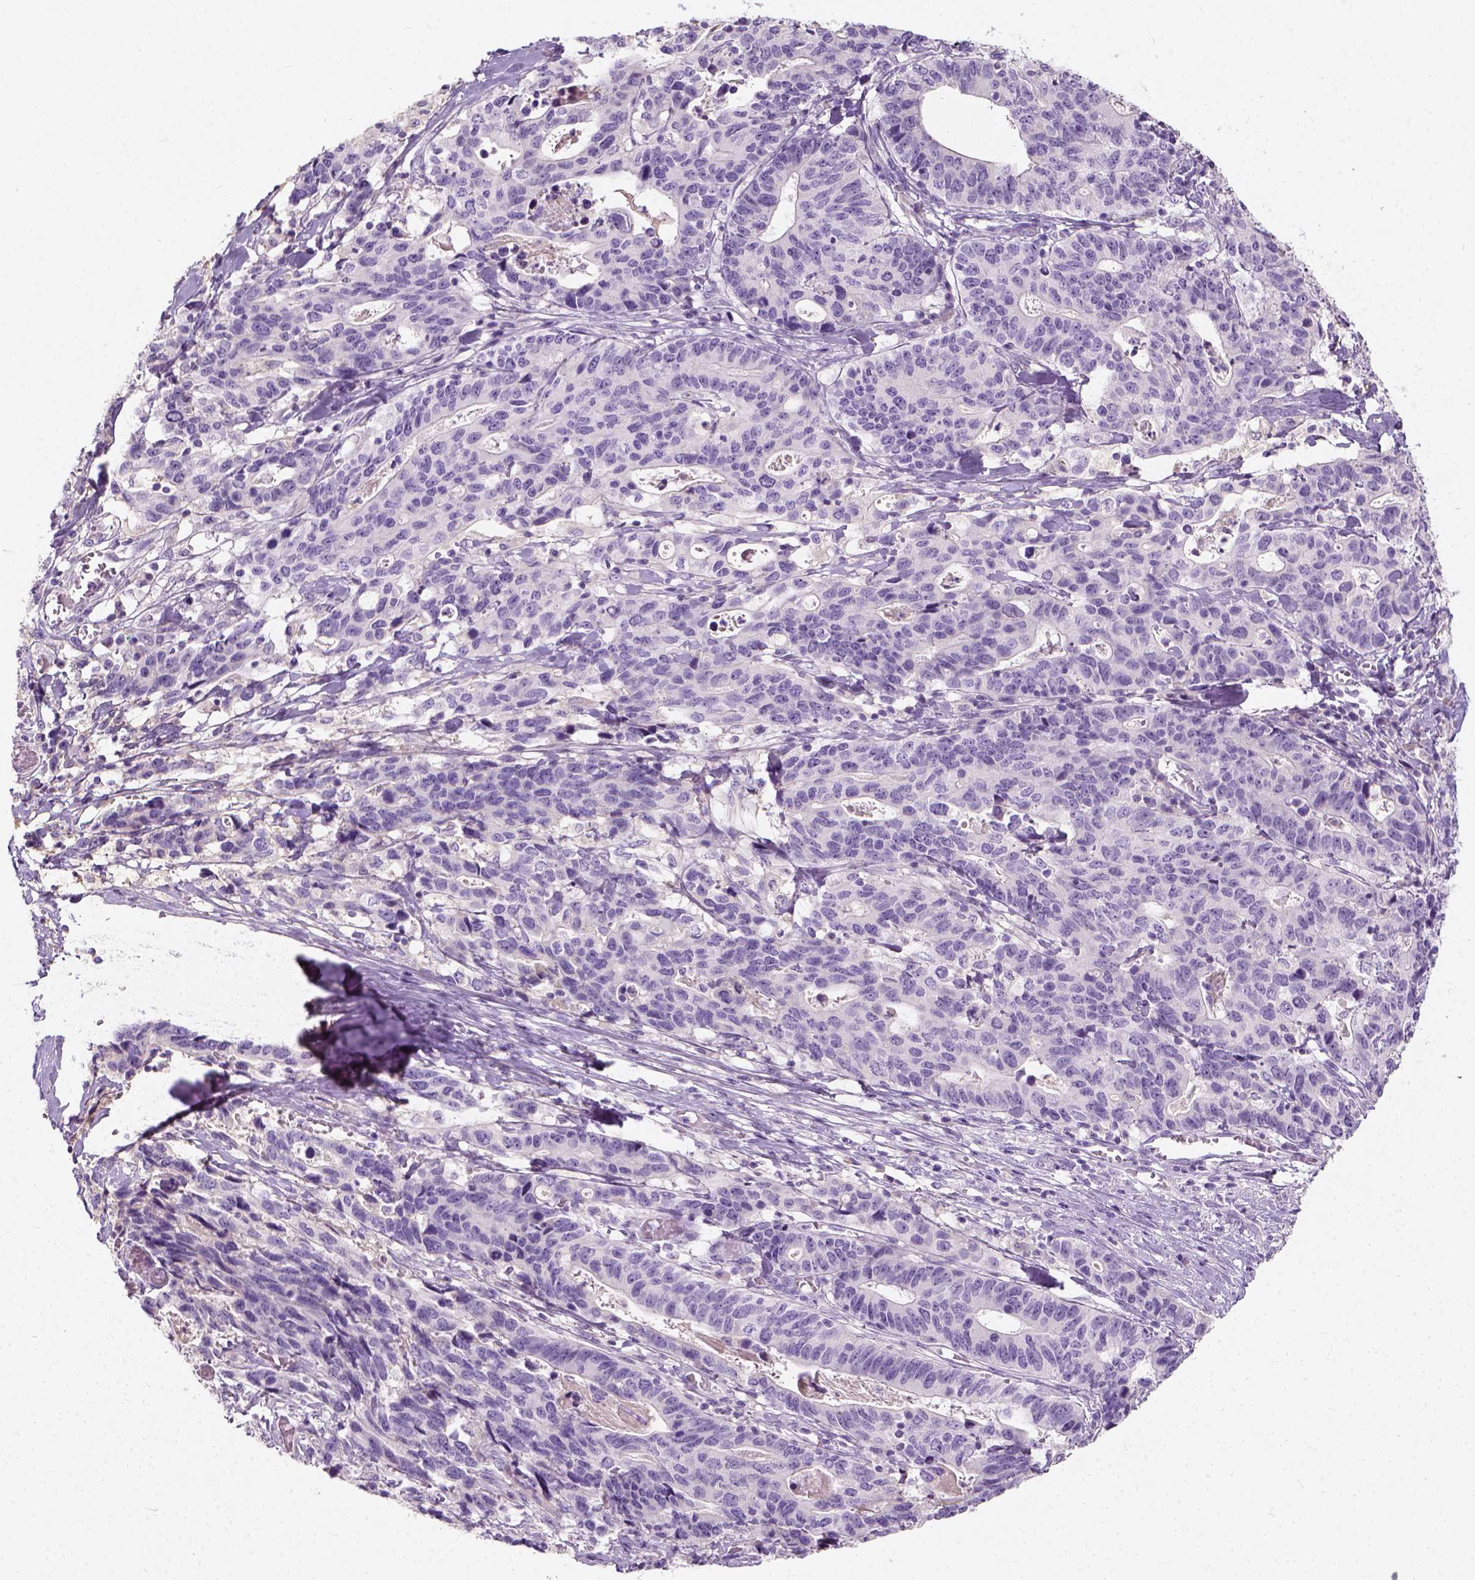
{"staining": {"intensity": "negative", "quantity": "none", "location": "none"}, "tissue": "stomach cancer", "cell_type": "Tumor cells", "image_type": "cancer", "snomed": [{"axis": "morphology", "description": "Adenocarcinoma, NOS"}, {"axis": "topography", "description": "Stomach, upper"}], "caption": "A histopathology image of adenocarcinoma (stomach) stained for a protein reveals no brown staining in tumor cells.", "gene": "DHCR24", "patient": {"sex": "female", "age": 67}}